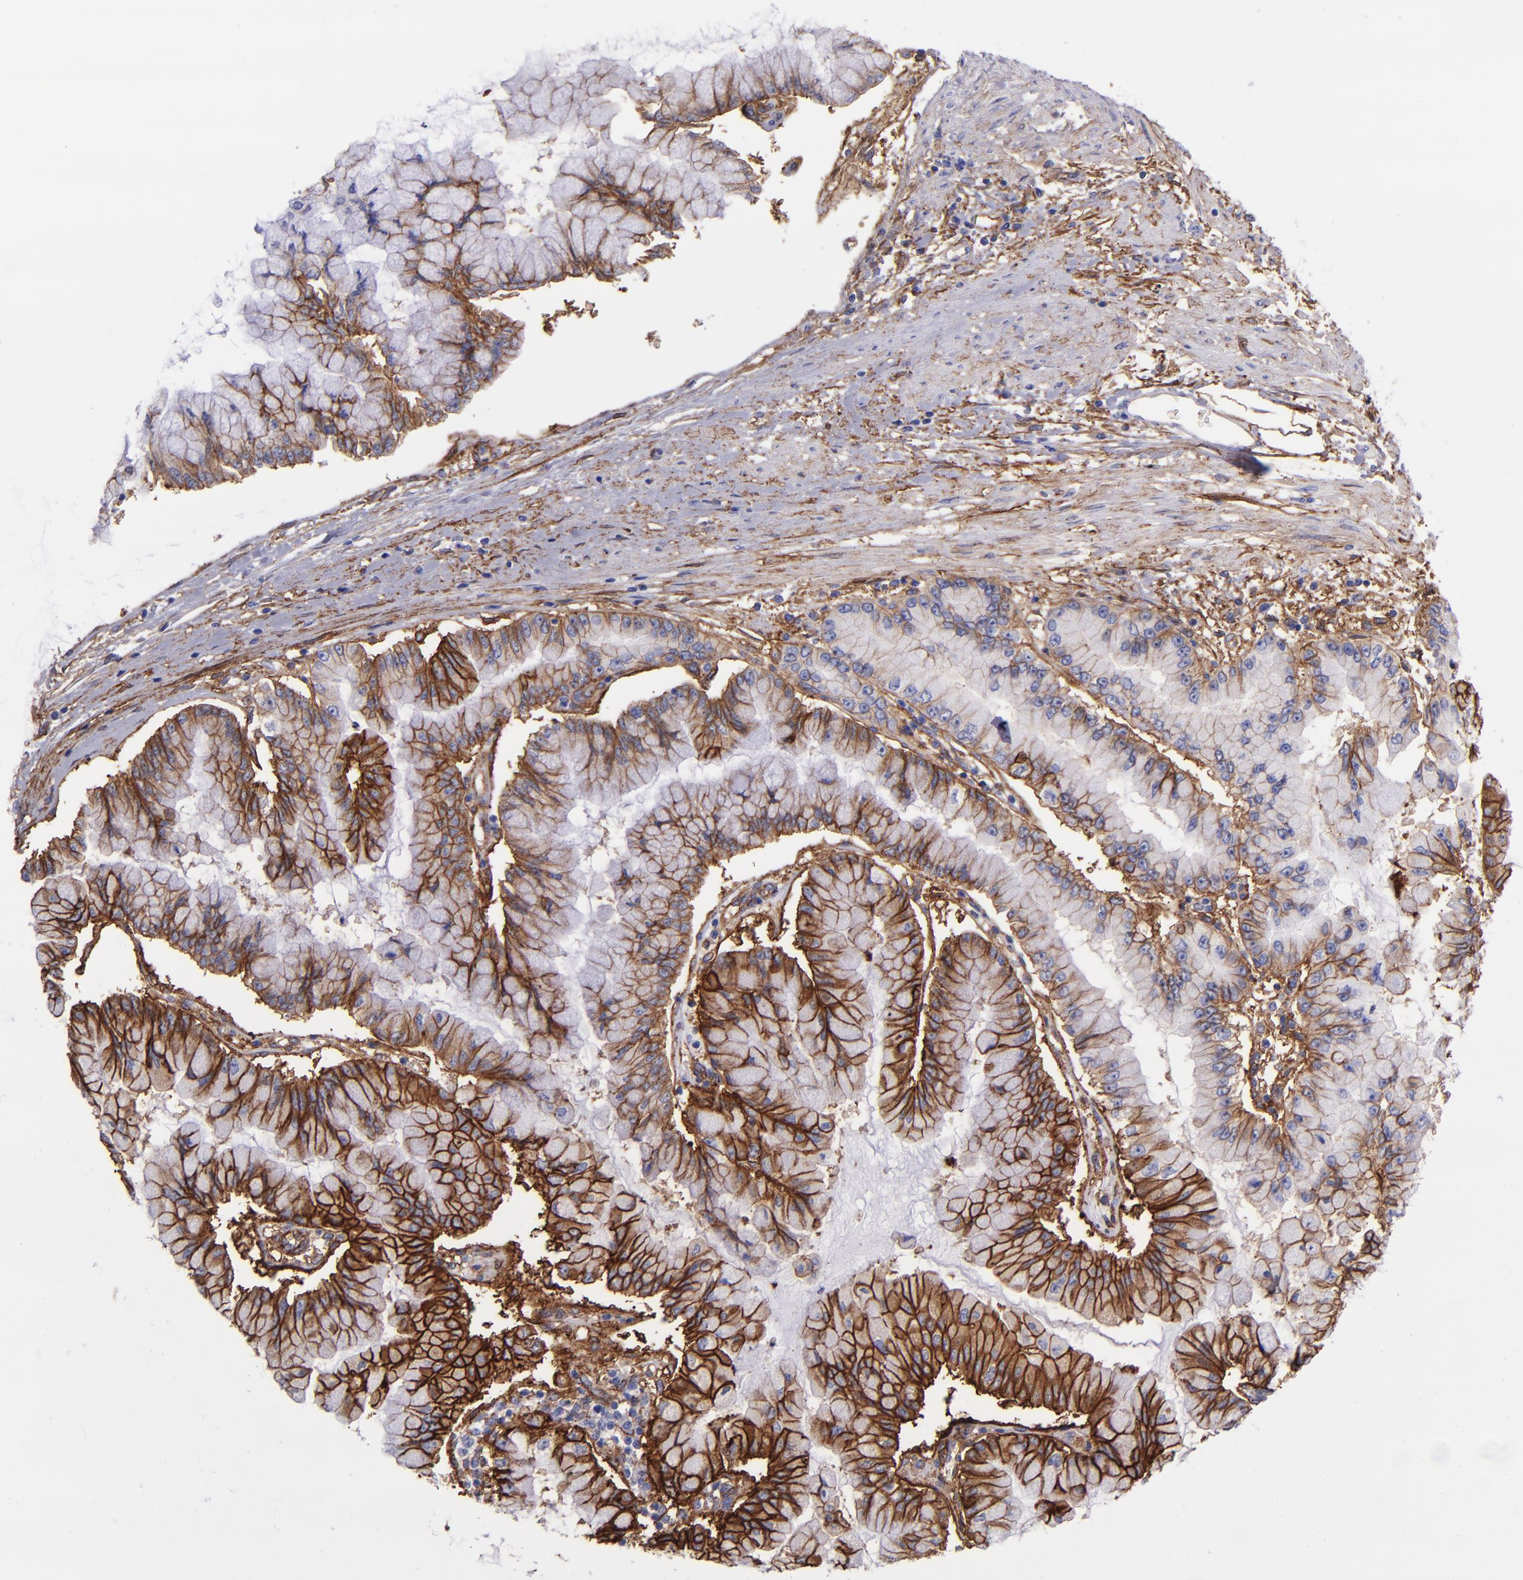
{"staining": {"intensity": "strong", "quantity": ">75%", "location": "cytoplasmic/membranous"}, "tissue": "liver cancer", "cell_type": "Tumor cells", "image_type": "cancer", "snomed": [{"axis": "morphology", "description": "Cholangiocarcinoma"}, {"axis": "topography", "description": "Liver"}], "caption": "The photomicrograph exhibits staining of liver cancer, revealing strong cytoplasmic/membranous protein expression (brown color) within tumor cells. The protein is shown in brown color, while the nuclei are stained blue.", "gene": "ITGAV", "patient": {"sex": "female", "age": 79}}